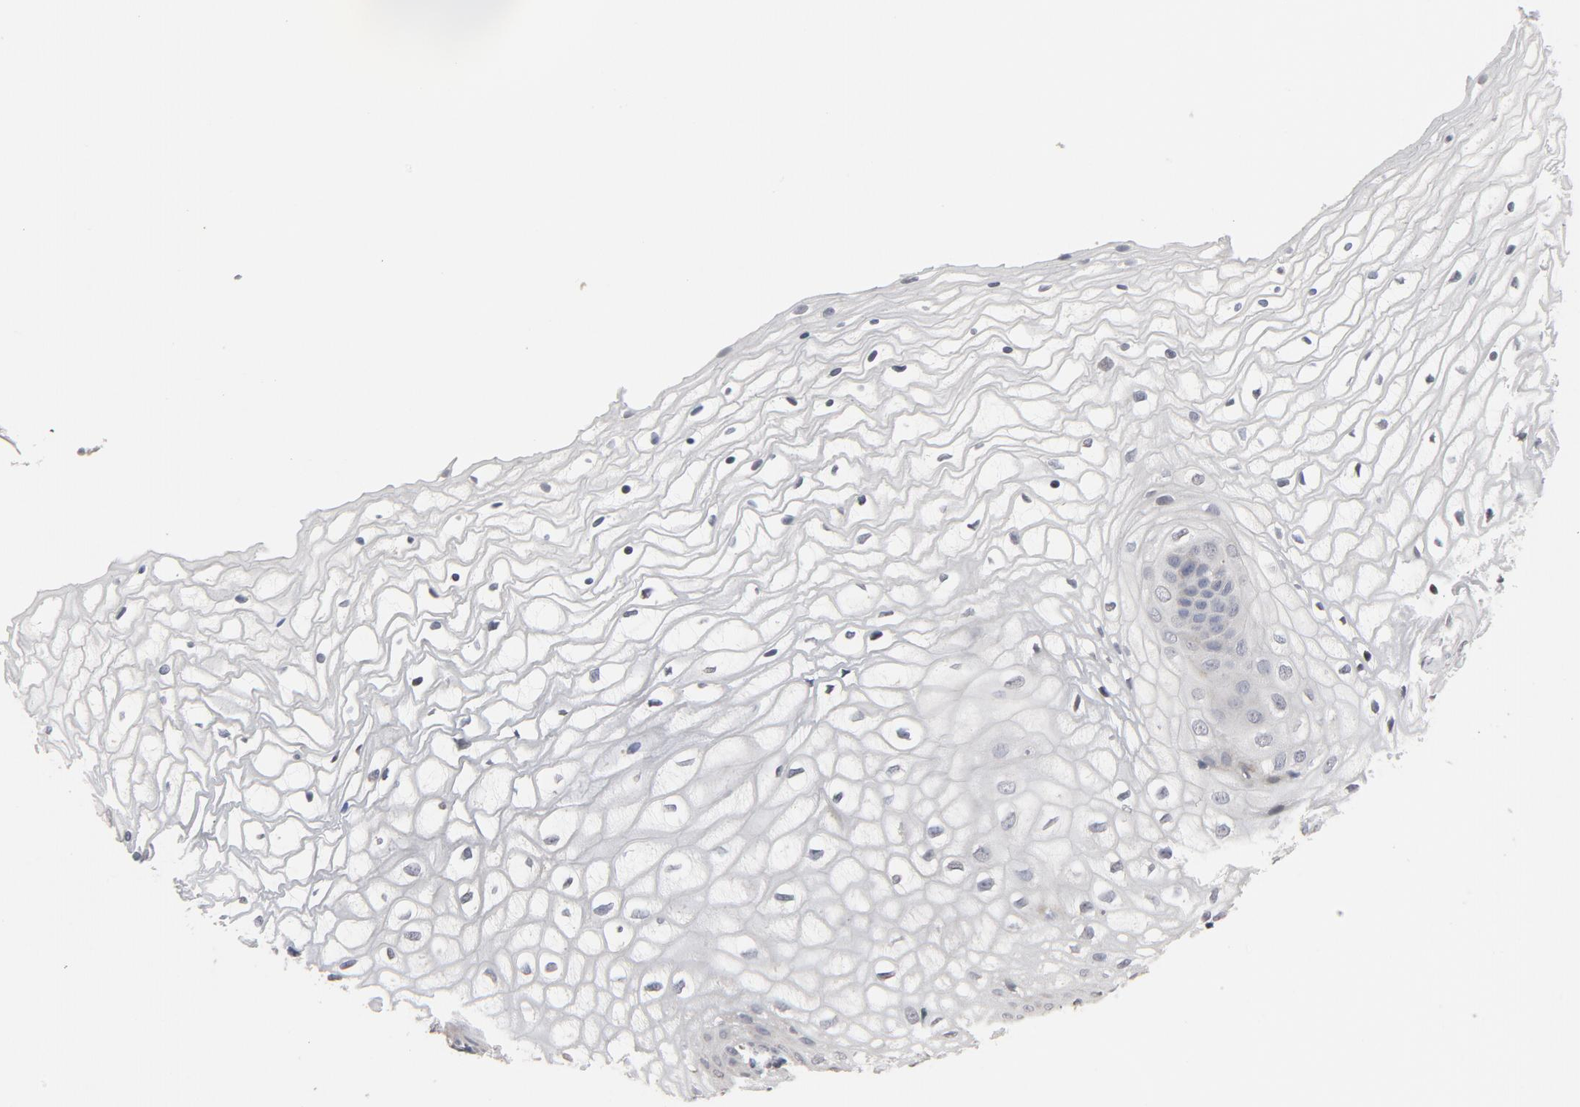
{"staining": {"intensity": "negative", "quantity": "none", "location": "none"}, "tissue": "vagina", "cell_type": "Squamous epithelial cells", "image_type": "normal", "snomed": [{"axis": "morphology", "description": "Normal tissue, NOS"}, {"axis": "topography", "description": "Vagina"}], "caption": "IHC micrograph of benign vagina stained for a protein (brown), which demonstrates no expression in squamous epithelial cells. (DAB (3,3'-diaminobenzidine) IHC, high magnification).", "gene": "PPP1R1B", "patient": {"sex": "female", "age": 34}}